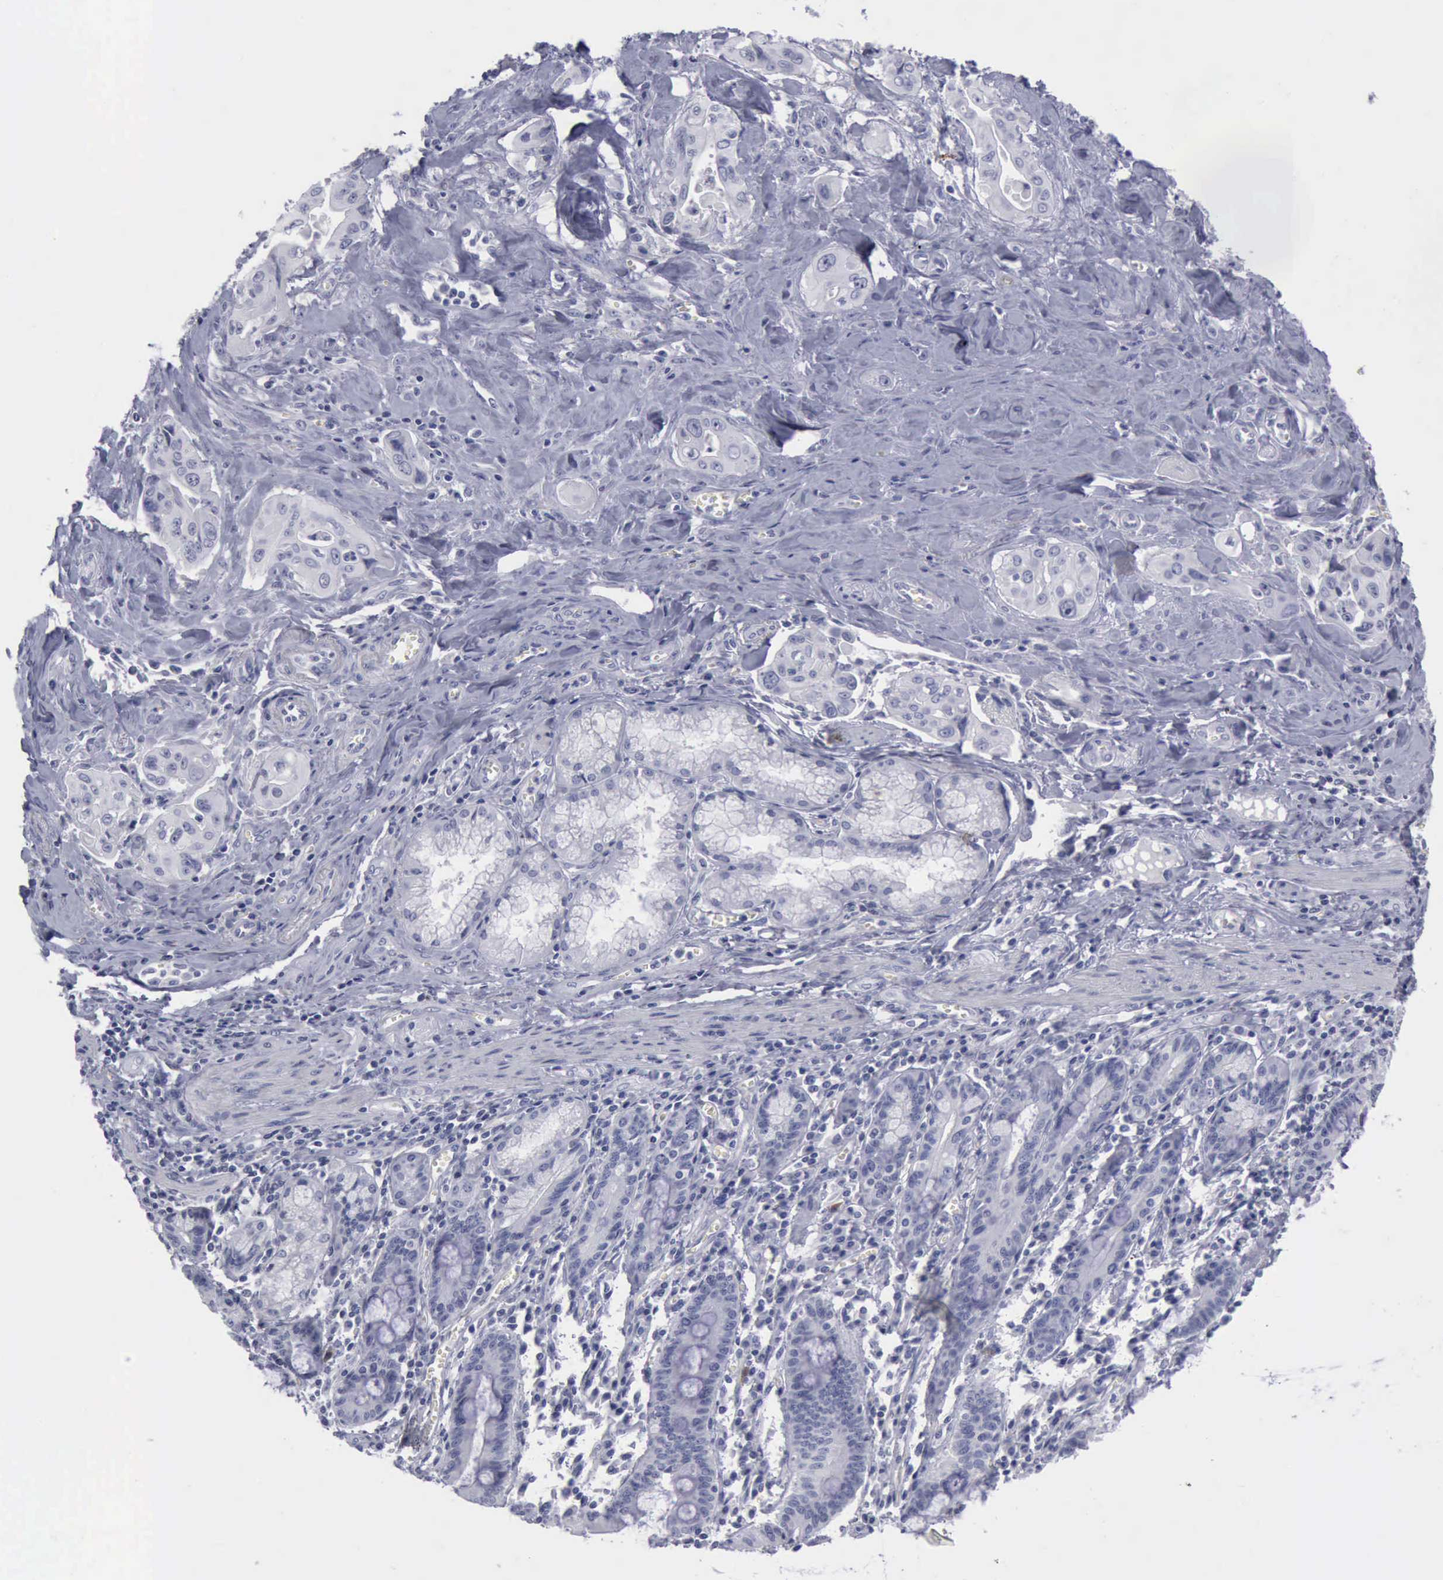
{"staining": {"intensity": "negative", "quantity": "none", "location": "none"}, "tissue": "pancreatic cancer", "cell_type": "Tumor cells", "image_type": "cancer", "snomed": [{"axis": "morphology", "description": "Adenocarcinoma, NOS"}, {"axis": "topography", "description": "Pancreas"}], "caption": "This is a histopathology image of immunohistochemistry staining of pancreatic cancer, which shows no positivity in tumor cells.", "gene": "KRT13", "patient": {"sex": "male", "age": 77}}